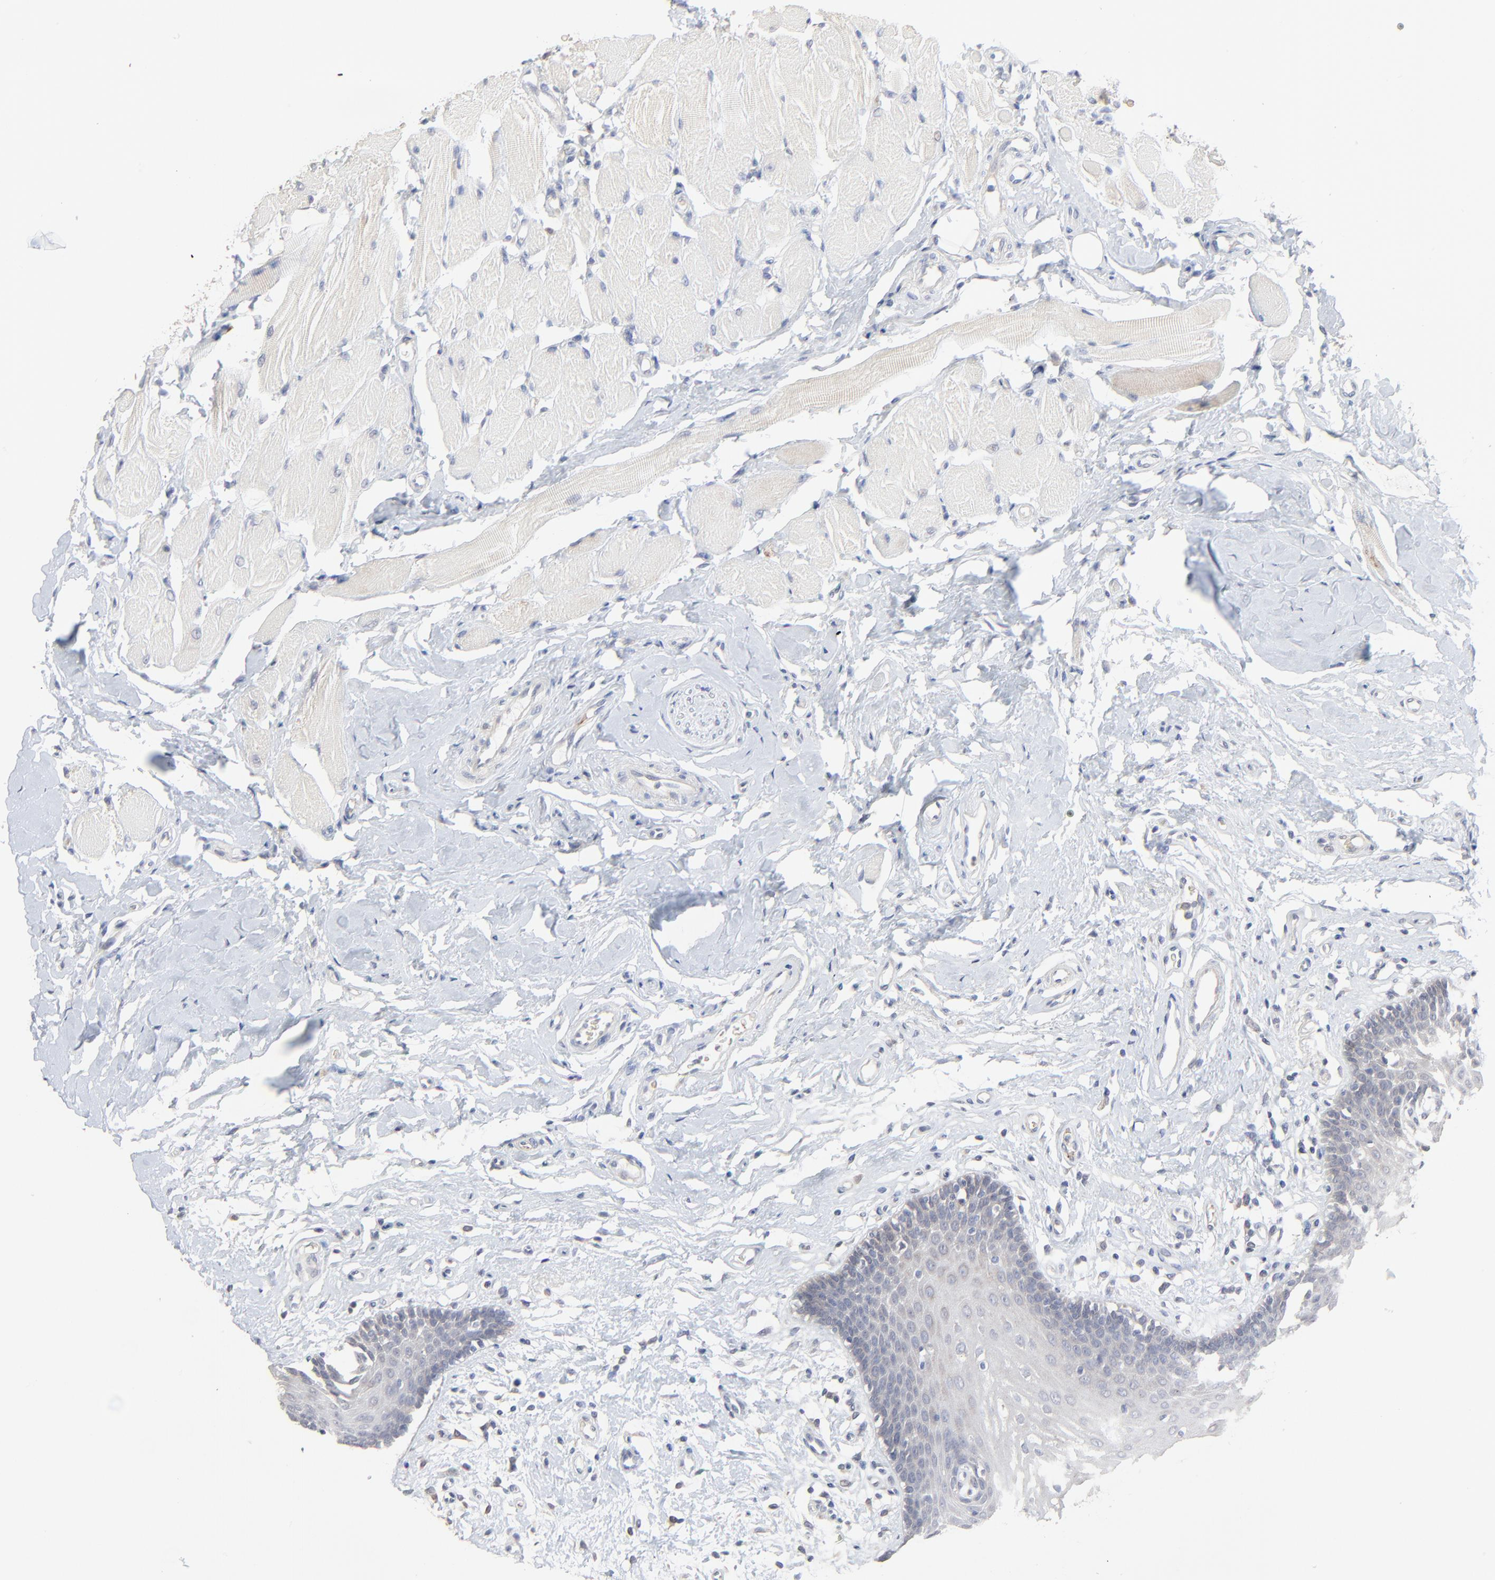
{"staining": {"intensity": "weak", "quantity": "<25%", "location": "cytoplasmic/membranous"}, "tissue": "oral mucosa", "cell_type": "Squamous epithelial cells", "image_type": "normal", "snomed": [{"axis": "morphology", "description": "Normal tissue, NOS"}, {"axis": "topography", "description": "Oral tissue"}], "caption": "The micrograph reveals no significant staining in squamous epithelial cells of oral mucosa.", "gene": "FANCB", "patient": {"sex": "male", "age": 62}}